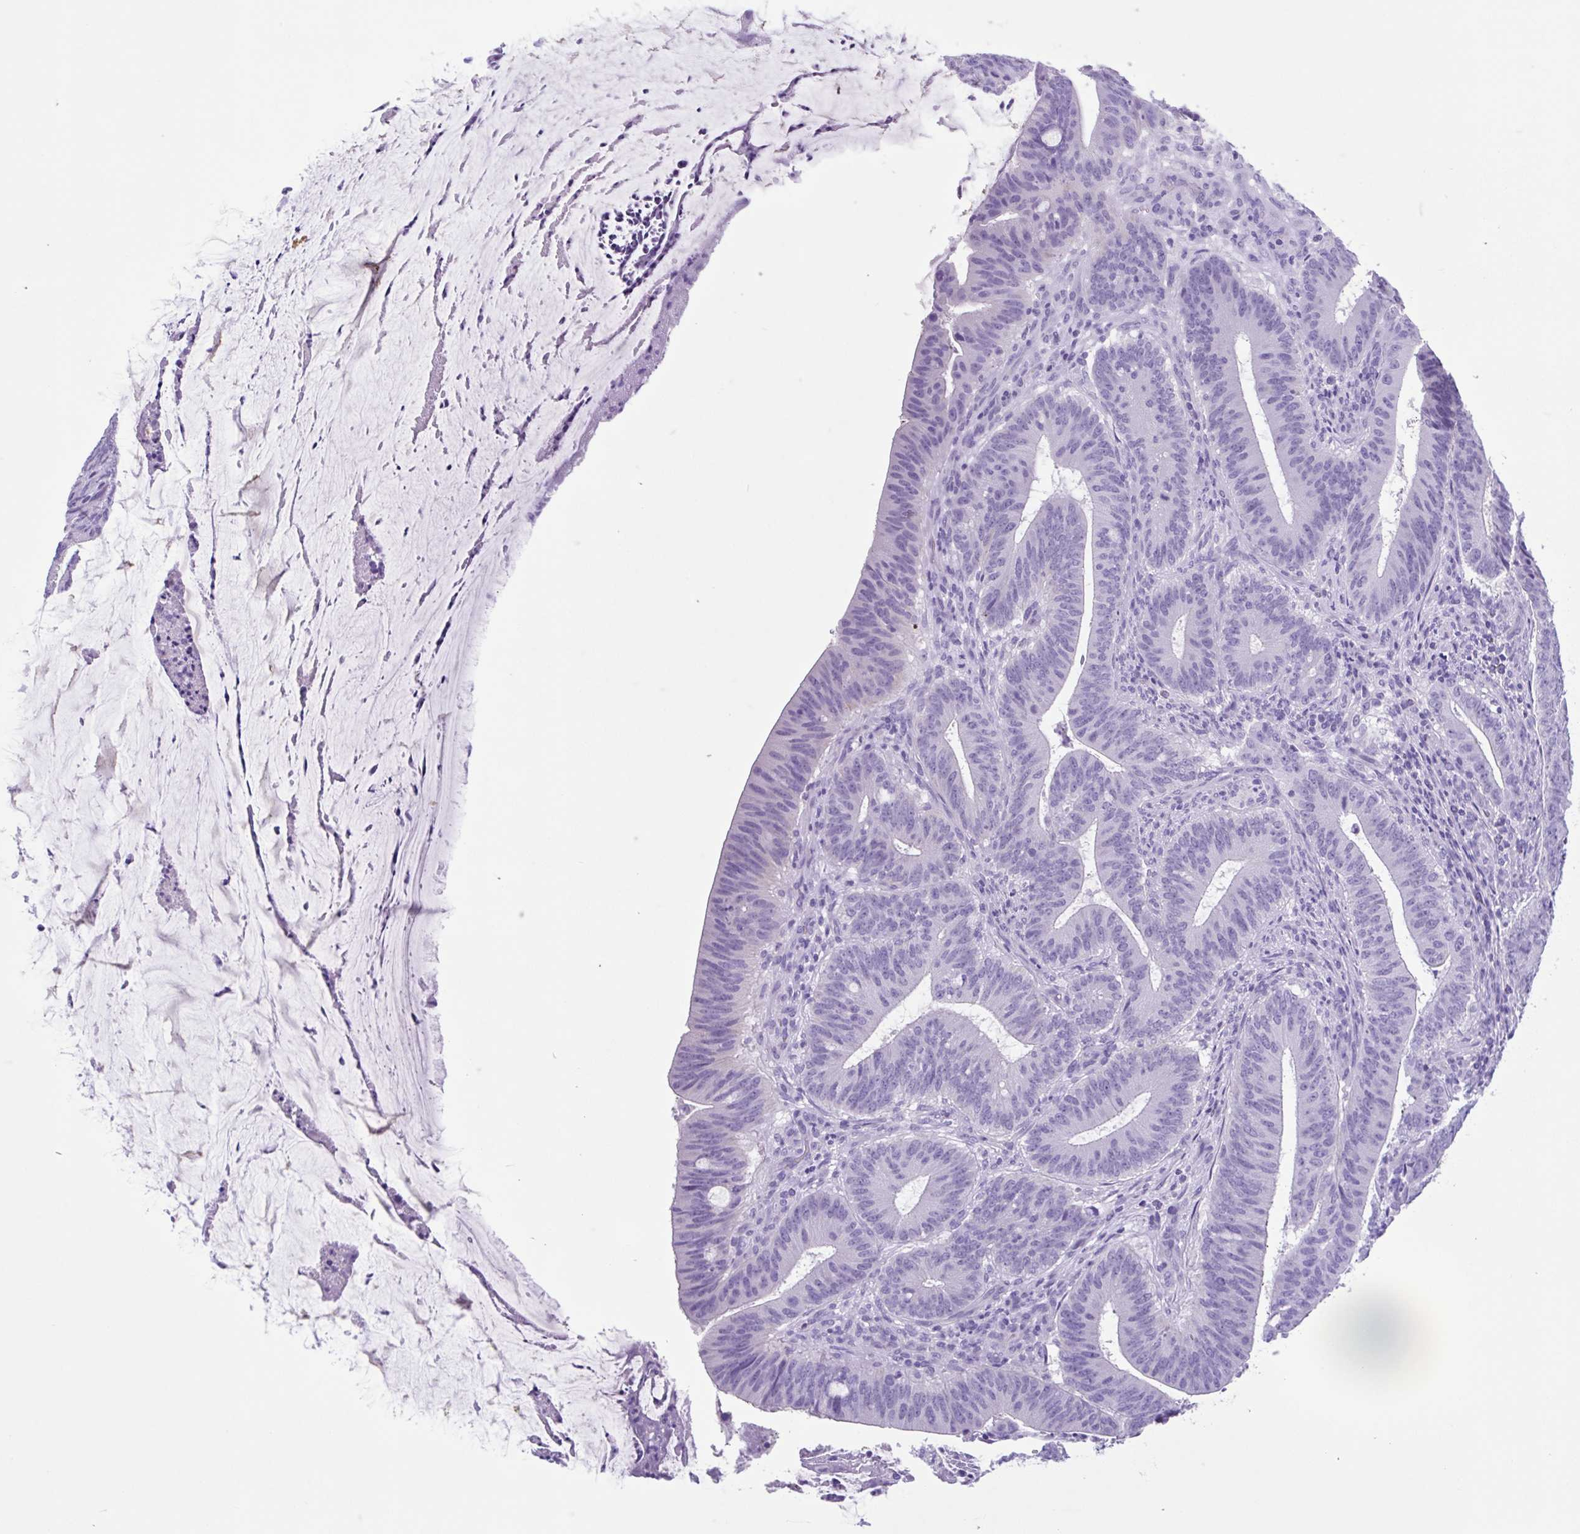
{"staining": {"intensity": "negative", "quantity": "none", "location": "none"}, "tissue": "colorectal cancer", "cell_type": "Tumor cells", "image_type": "cancer", "snomed": [{"axis": "morphology", "description": "Adenocarcinoma, NOS"}, {"axis": "topography", "description": "Colon"}], "caption": "The image shows no significant positivity in tumor cells of adenocarcinoma (colorectal).", "gene": "OR4N4", "patient": {"sex": "female", "age": 43}}